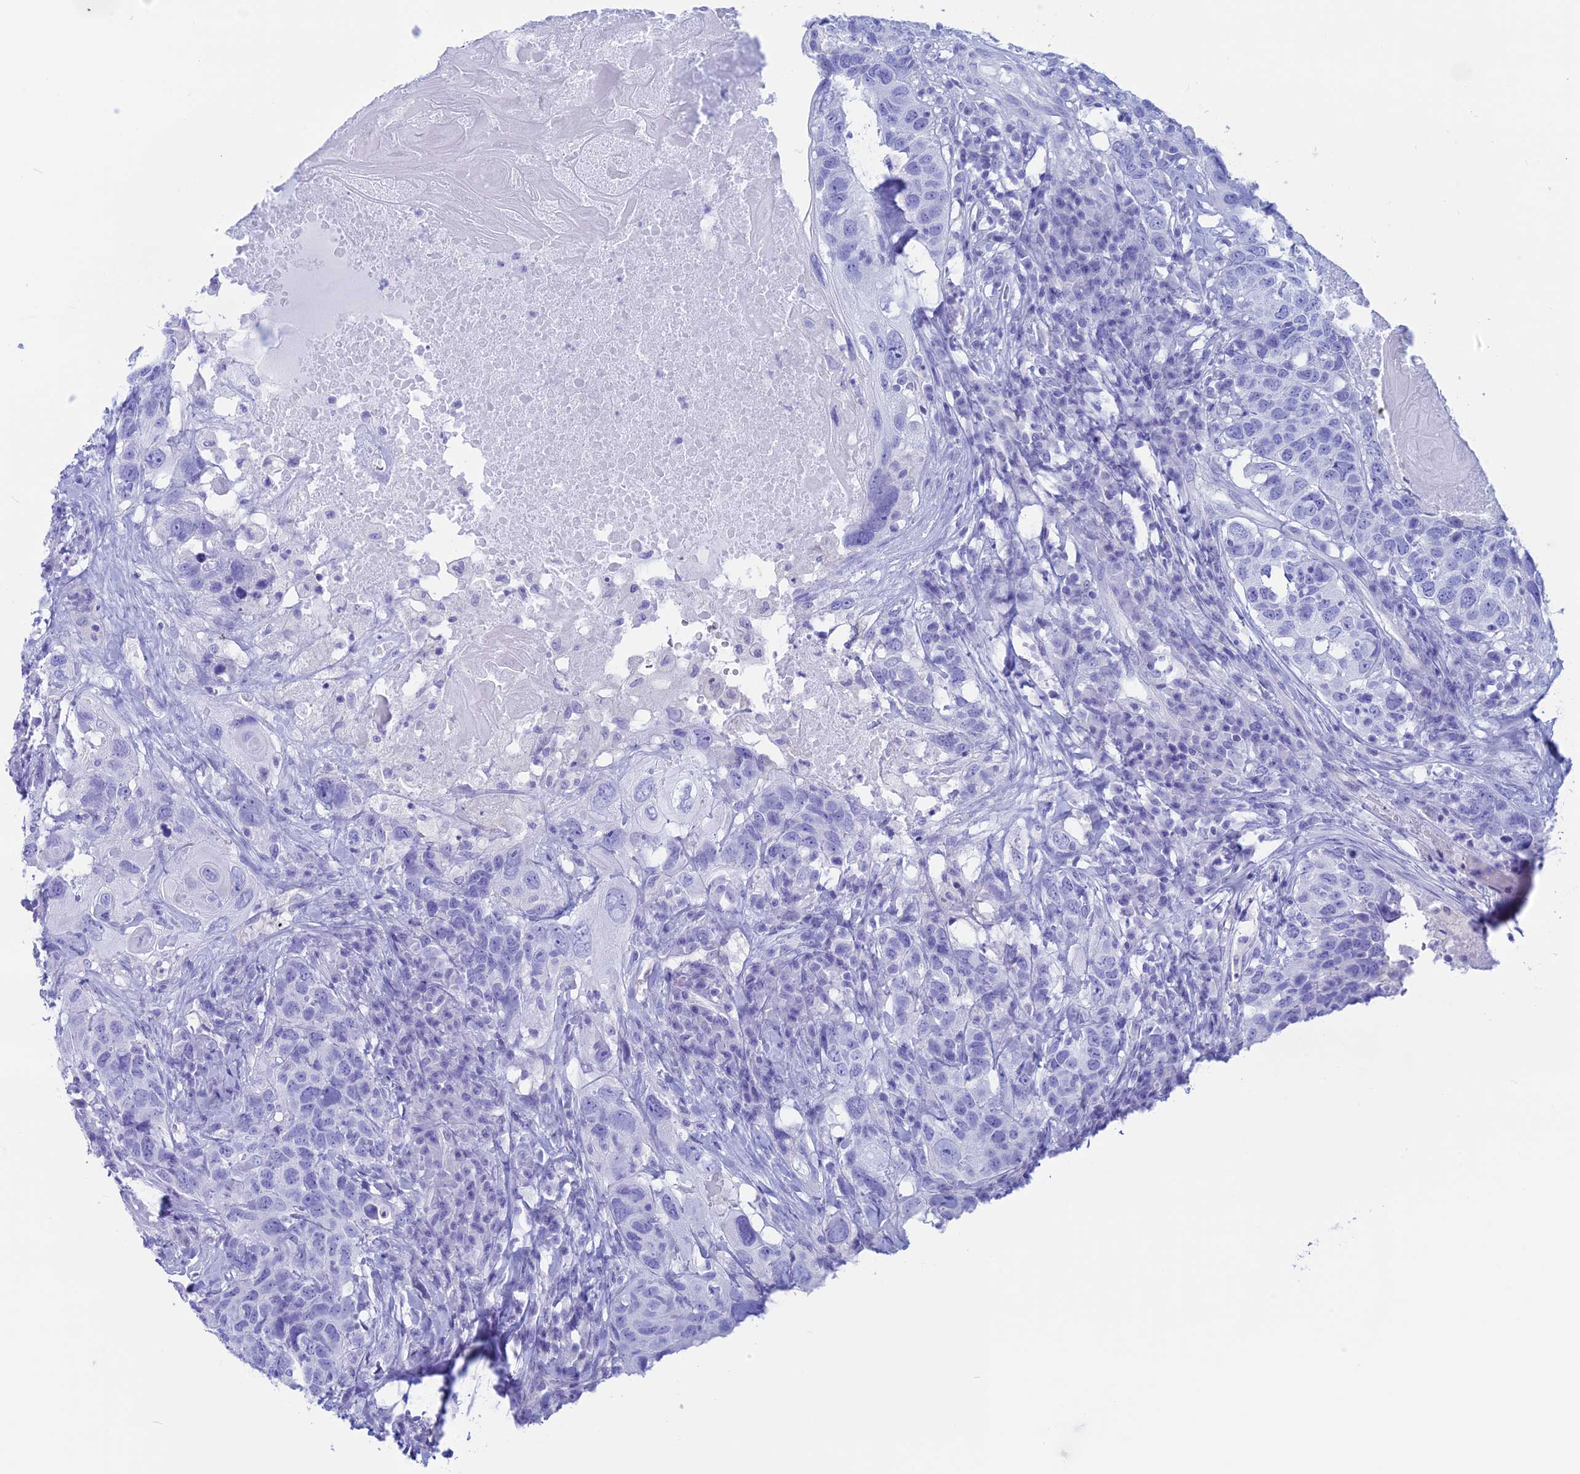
{"staining": {"intensity": "negative", "quantity": "none", "location": "none"}, "tissue": "head and neck cancer", "cell_type": "Tumor cells", "image_type": "cancer", "snomed": [{"axis": "morphology", "description": "Squamous cell carcinoma, NOS"}, {"axis": "topography", "description": "Head-Neck"}], "caption": "Protein analysis of head and neck cancer displays no significant positivity in tumor cells.", "gene": "RP1", "patient": {"sex": "male", "age": 66}}